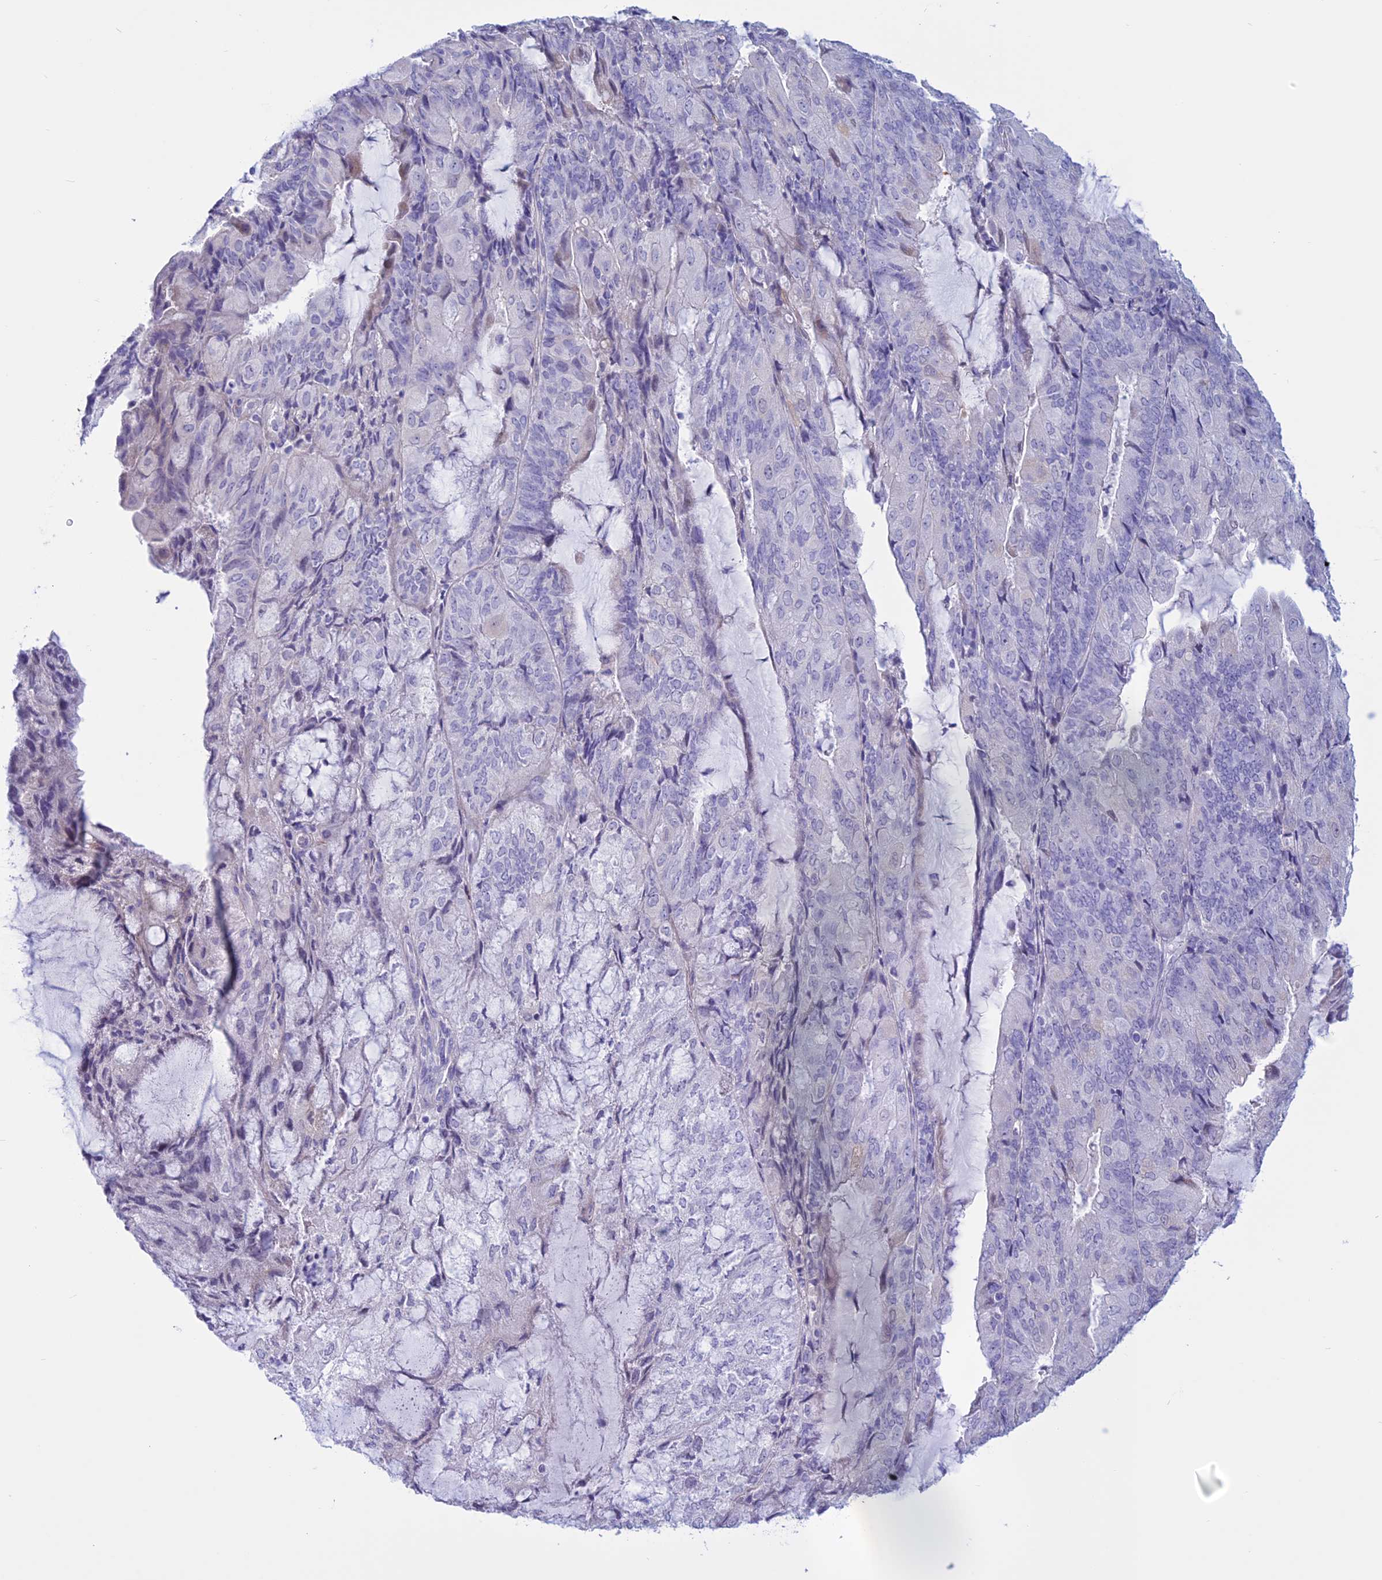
{"staining": {"intensity": "negative", "quantity": "none", "location": "none"}, "tissue": "endometrial cancer", "cell_type": "Tumor cells", "image_type": "cancer", "snomed": [{"axis": "morphology", "description": "Adenocarcinoma, NOS"}, {"axis": "topography", "description": "Endometrium"}], "caption": "Immunohistochemistry (IHC) photomicrograph of neoplastic tissue: endometrial cancer (adenocarcinoma) stained with DAB exhibits no significant protein expression in tumor cells.", "gene": "SPHKAP", "patient": {"sex": "female", "age": 81}}